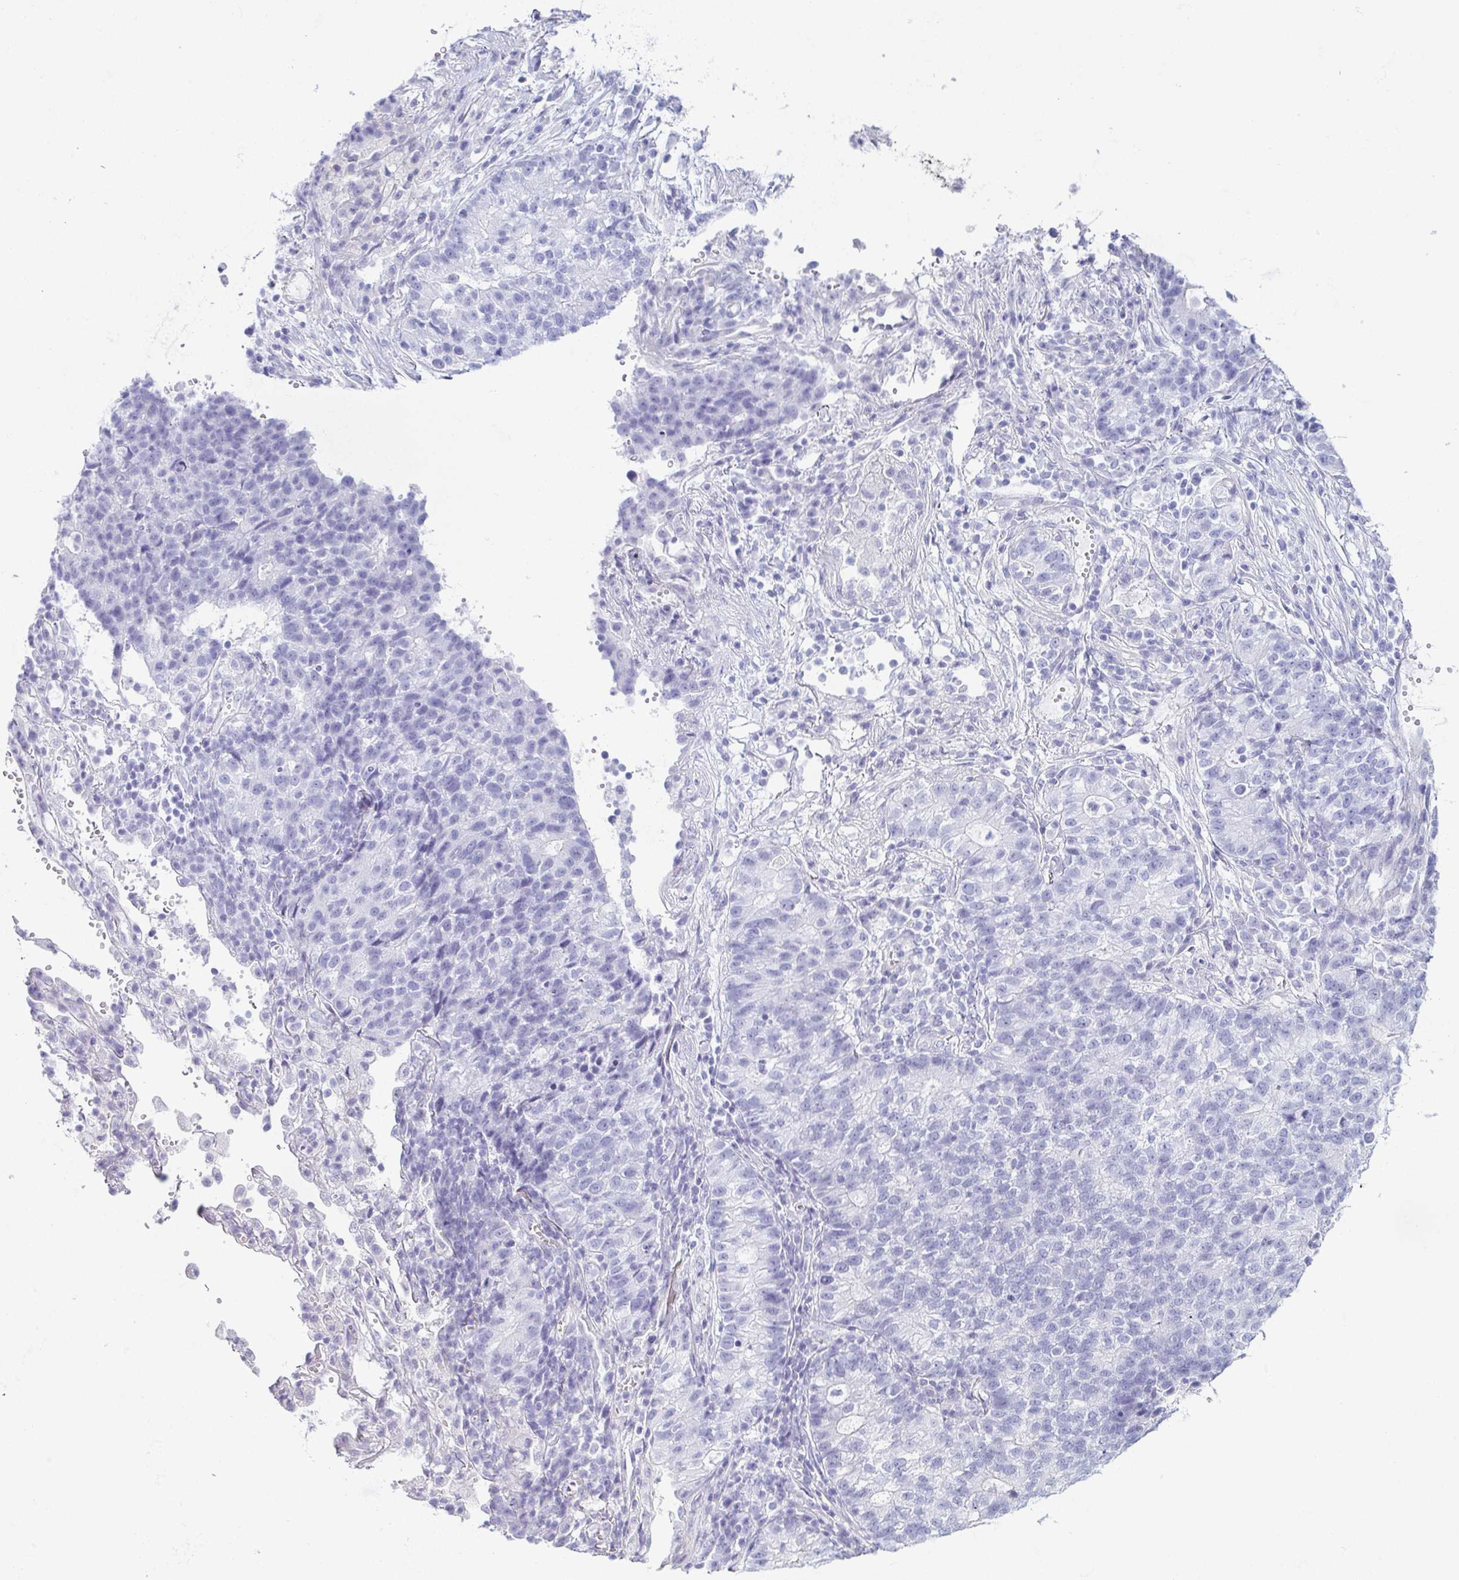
{"staining": {"intensity": "negative", "quantity": "none", "location": "none"}, "tissue": "lung cancer", "cell_type": "Tumor cells", "image_type": "cancer", "snomed": [{"axis": "morphology", "description": "Adenocarcinoma, NOS"}, {"axis": "topography", "description": "Lung"}], "caption": "IHC of lung adenocarcinoma shows no staining in tumor cells.", "gene": "PRR4", "patient": {"sex": "male", "age": 57}}